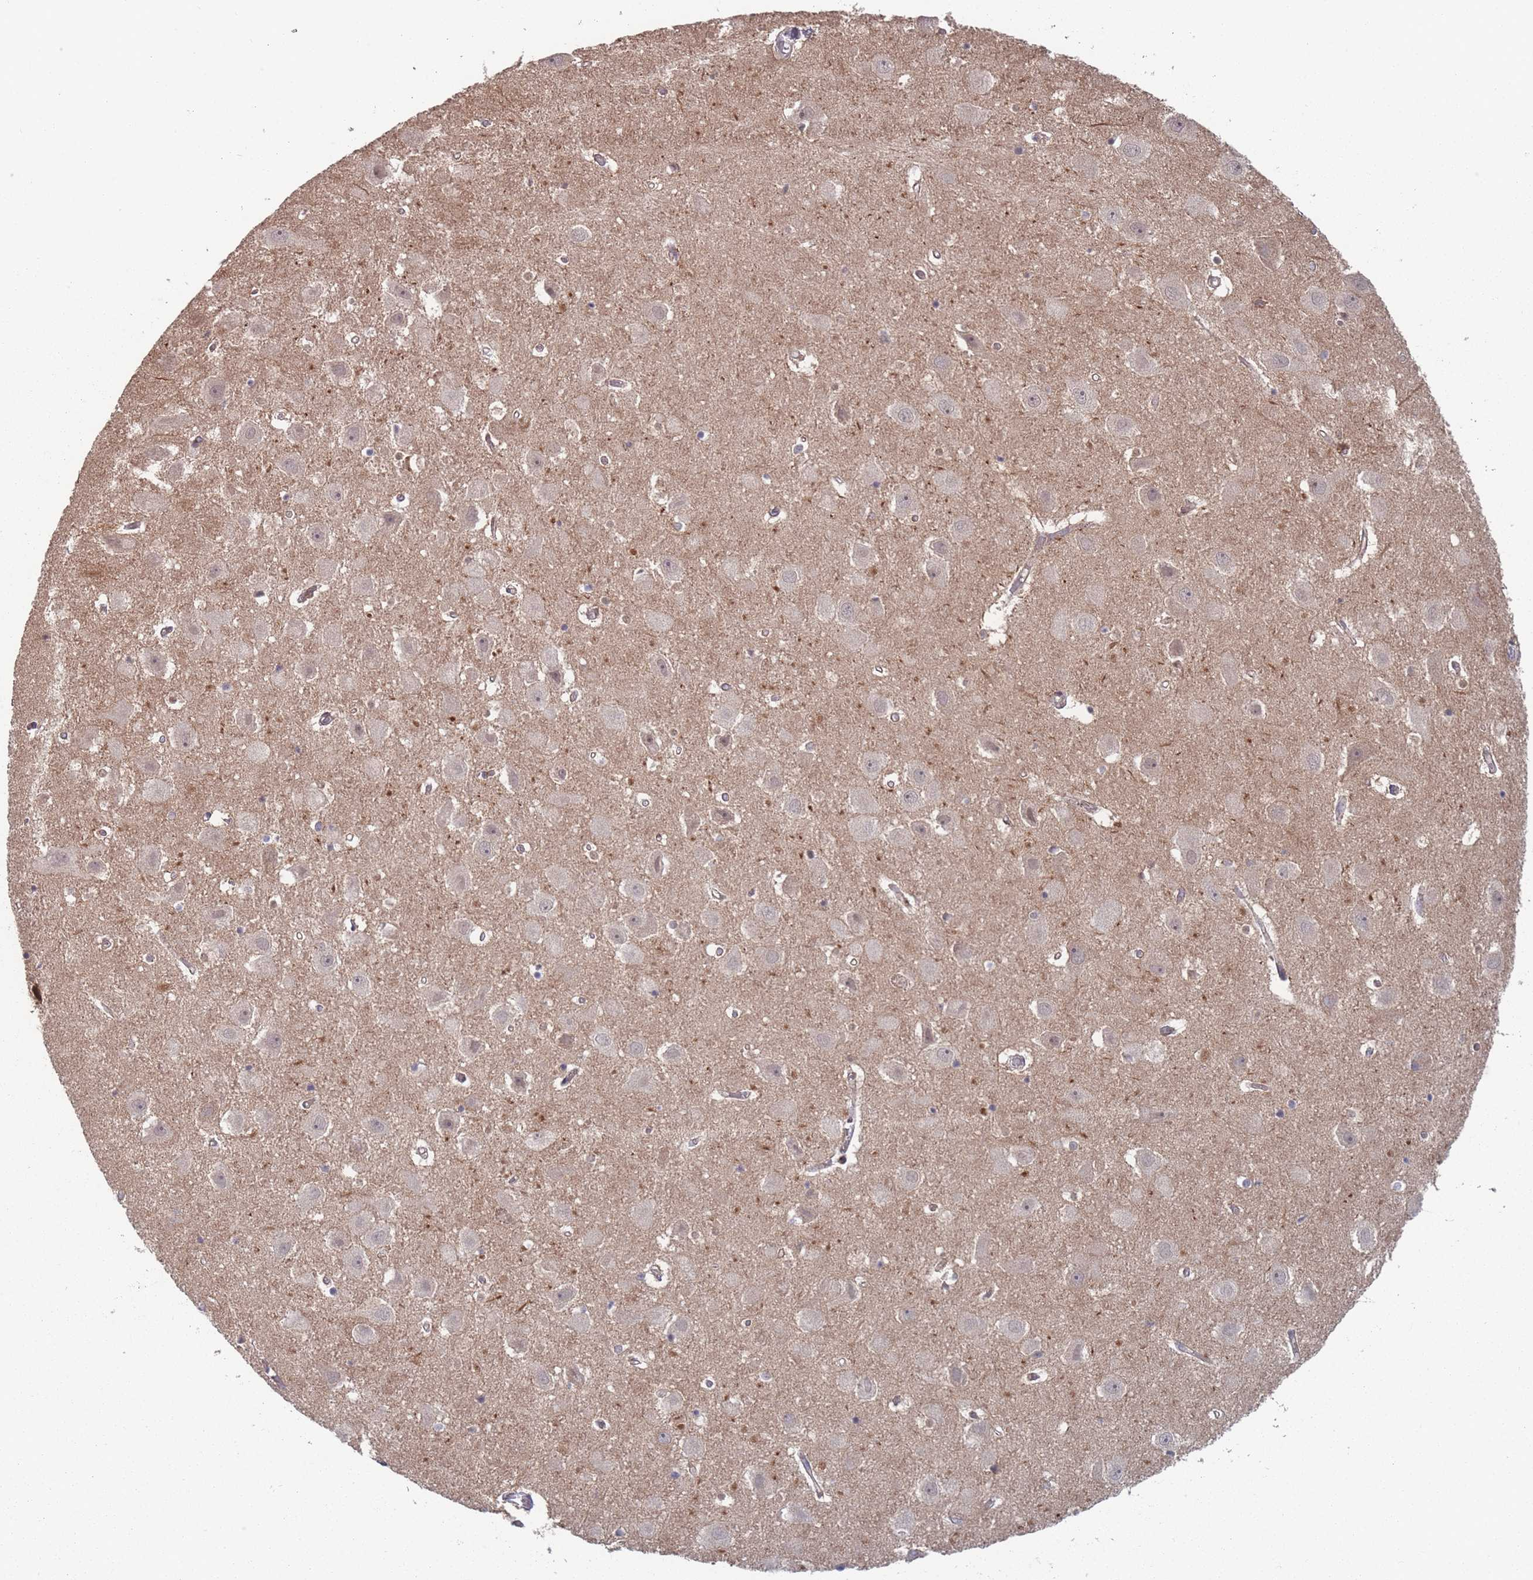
{"staining": {"intensity": "weak", "quantity": "<25%", "location": "nuclear"}, "tissue": "hippocampus", "cell_type": "Glial cells", "image_type": "normal", "snomed": [{"axis": "morphology", "description": "Normal tissue, NOS"}, {"axis": "topography", "description": "Hippocampus"}], "caption": "Immunohistochemistry (IHC) of unremarkable hippocampus exhibits no staining in glial cells.", "gene": "CNTRL", "patient": {"sex": "female", "age": 52}}